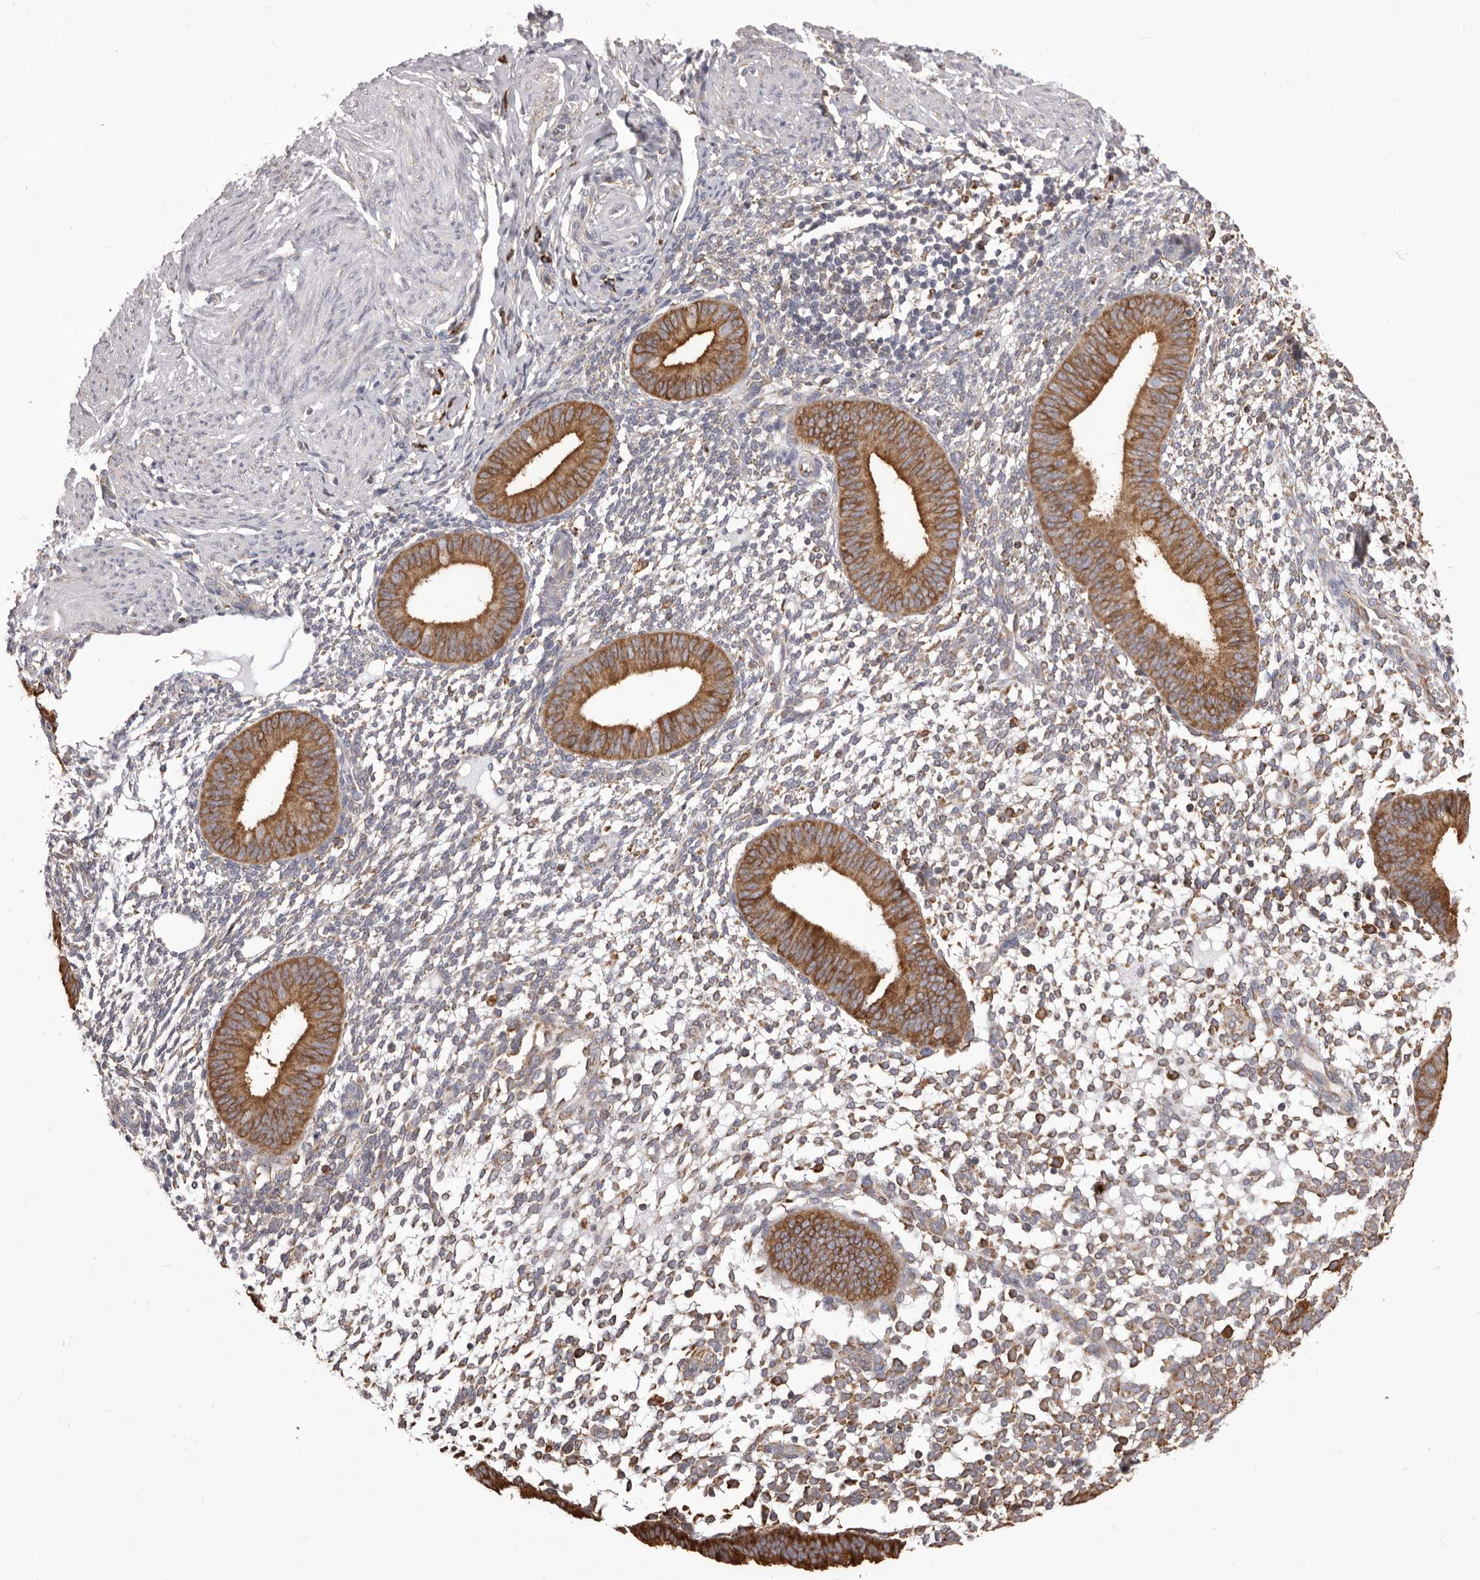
{"staining": {"intensity": "moderate", "quantity": ">75%", "location": "cytoplasmic/membranous"}, "tissue": "endometrium", "cell_type": "Cells in endometrial stroma", "image_type": "normal", "snomed": [{"axis": "morphology", "description": "Normal tissue, NOS"}, {"axis": "topography", "description": "Uterus"}, {"axis": "topography", "description": "Endometrium"}], "caption": "Immunohistochemical staining of normal endometrium displays medium levels of moderate cytoplasmic/membranous positivity in about >75% of cells in endometrial stroma. (DAB IHC, brown staining for protein, blue staining for nuclei).", "gene": "QRSL1", "patient": {"sex": "female", "age": 48}}